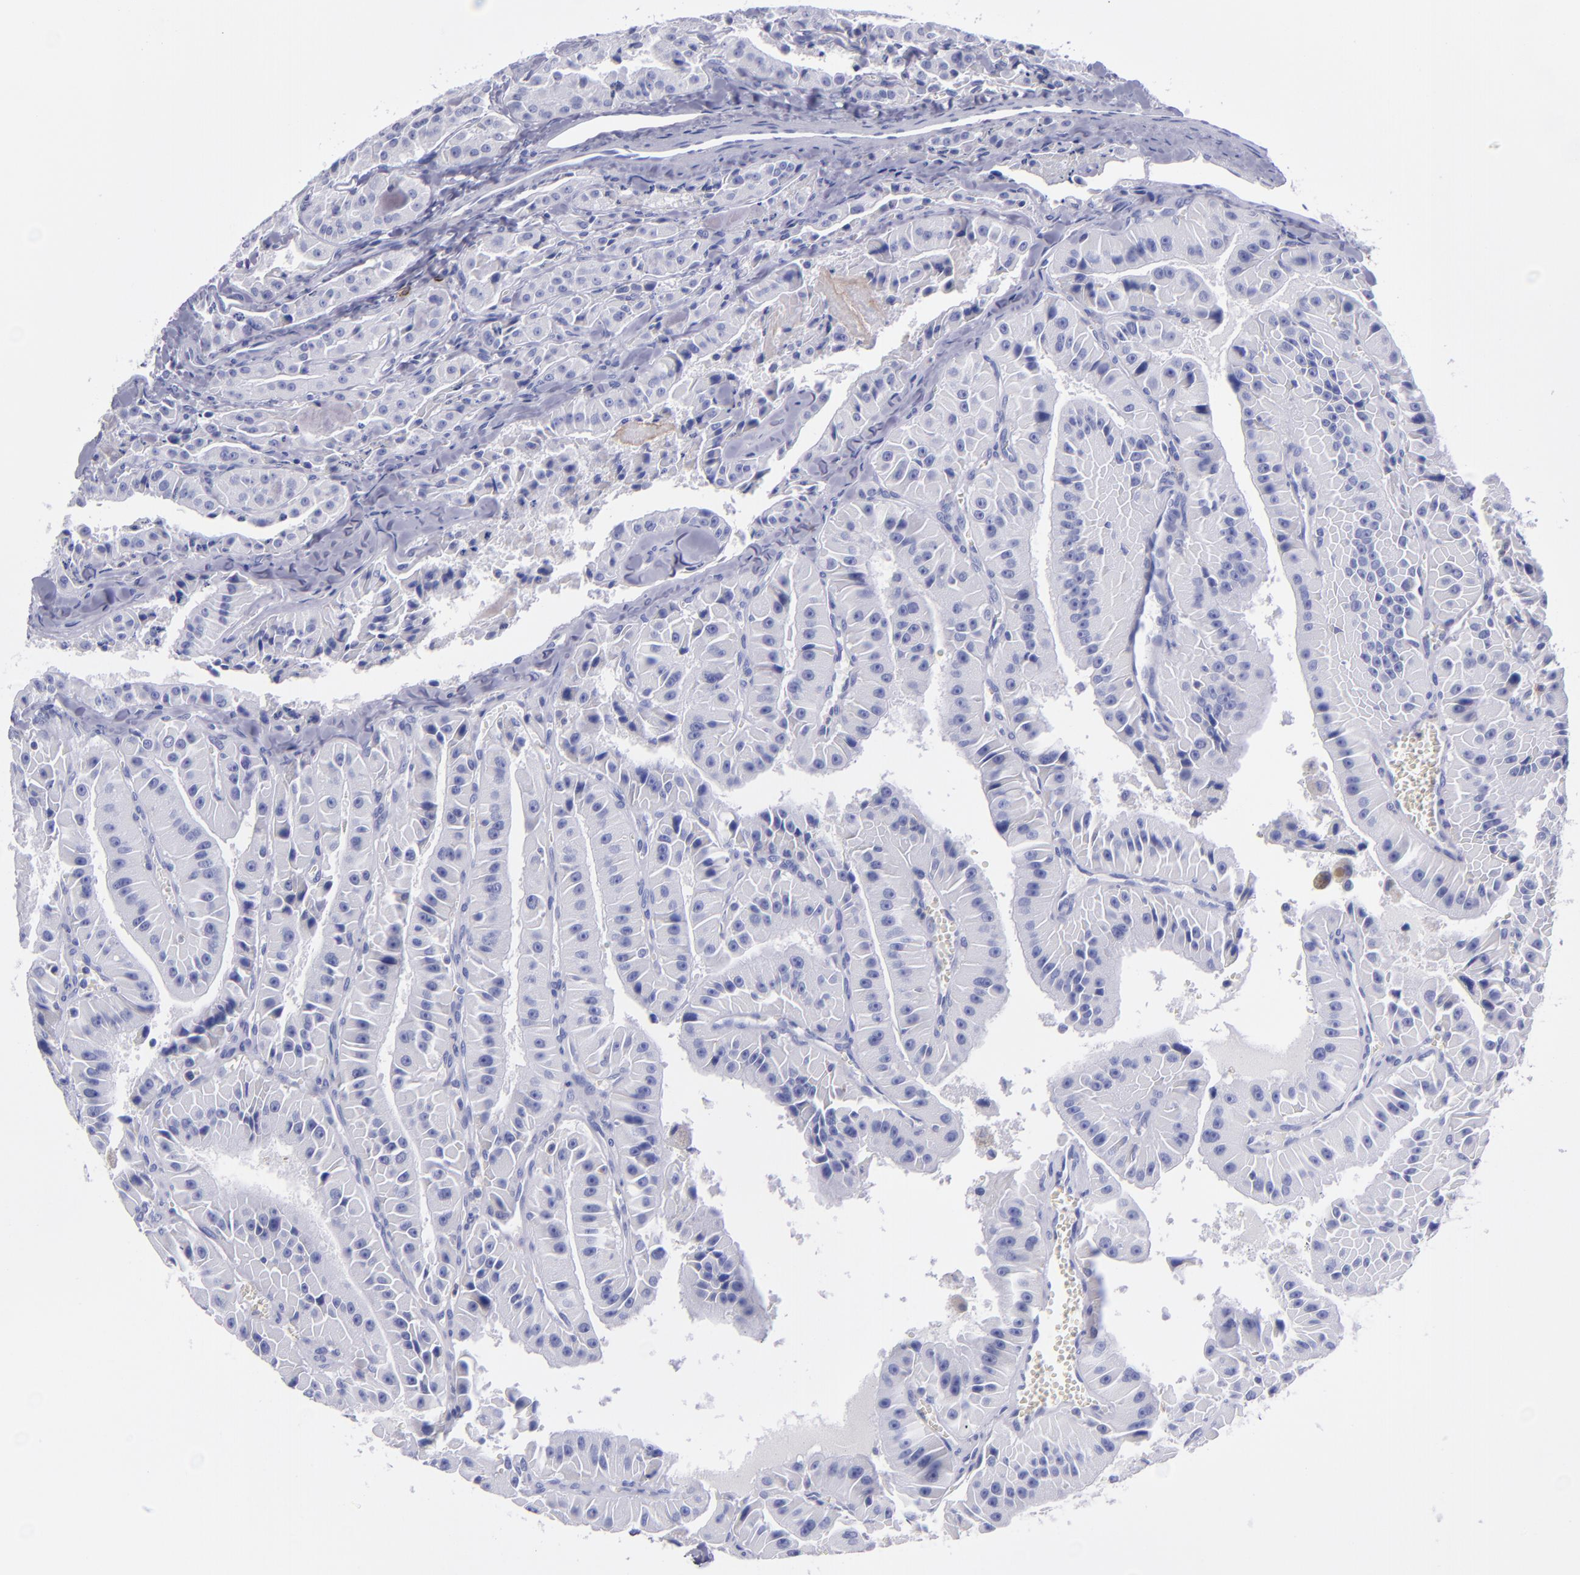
{"staining": {"intensity": "negative", "quantity": "none", "location": "none"}, "tissue": "thyroid cancer", "cell_type": "Tumor cells", "image_type": "cancer", "snomed": [{"axis": "morphology", "description": "Carcinoma, NOS"}, {"axis": "topography", "description": "Thyroid gland"}], "caption": "Immunohistochemistry (IHC) image of human thyroid cancer stained for a protein (brown), which exhibits no staining in tumor cells. Brightfield microscopy of immunohistochemistry stained with DAB (brown) and hematoxylin (blue), captured at high magnification.", "gene": "CD37", "patient": {"sex": "male", "age": 76}}